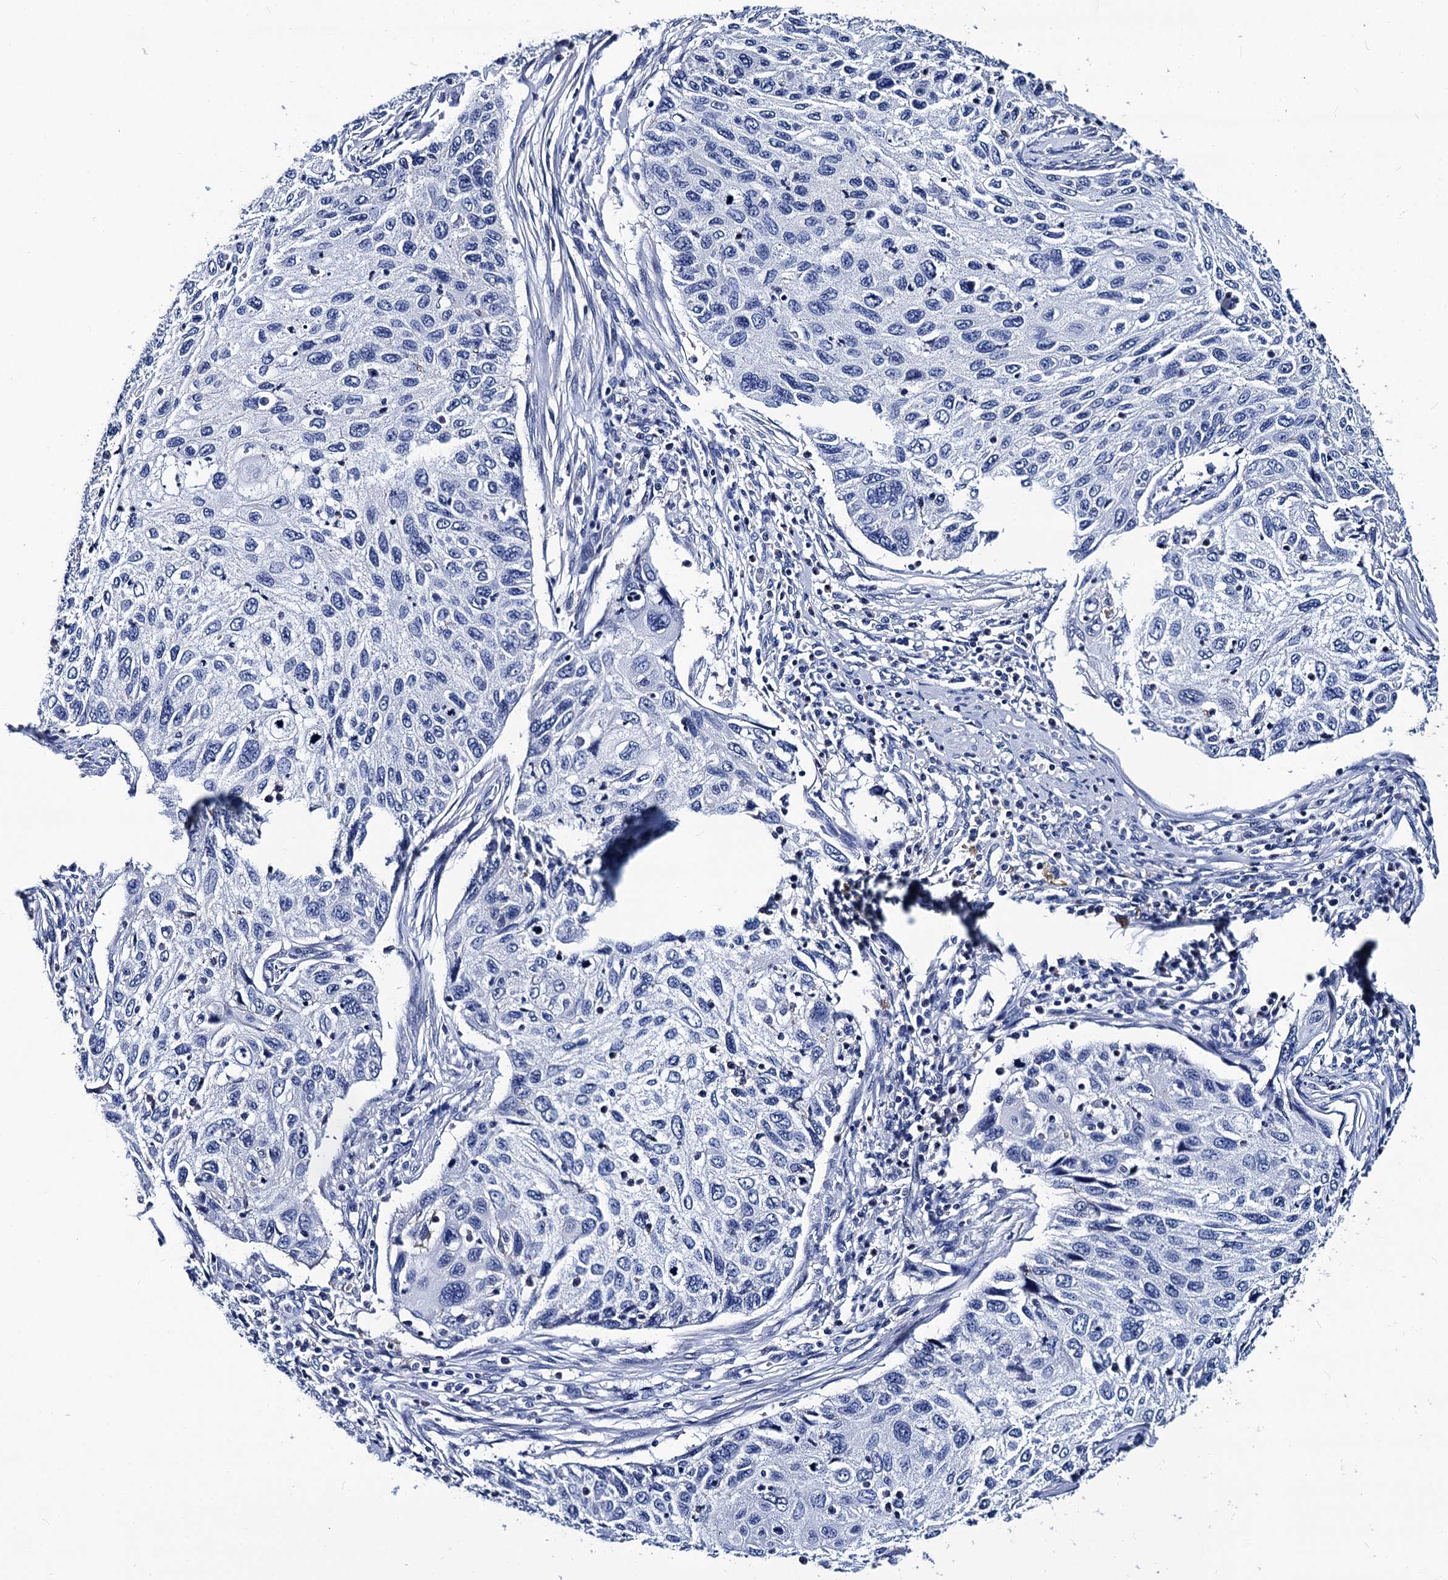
{"staining": {"intensity": "negative", "quantity": "none", "location": "none"}, "tissue": "cervical cancer", "cell_type": "Tumor cells", "image_type": "cancer", "snomed": [{"axis": "morphology", "description": "Squamous cell carcinoma, NOS"}, {"axis": "topography", "description": "Cervix"}], "caption": "High power microscopy micrograph of an immunohistochemistry (IHC) histopathology image of cervical cancer, revealing no significant positivity in tumor cells. The staining is performed using DAB brown chromogen with nuclei counter-stained in using hematoxylin.", "gene": "LRRC30", "patient": {"sex": "female", "age": 70}}